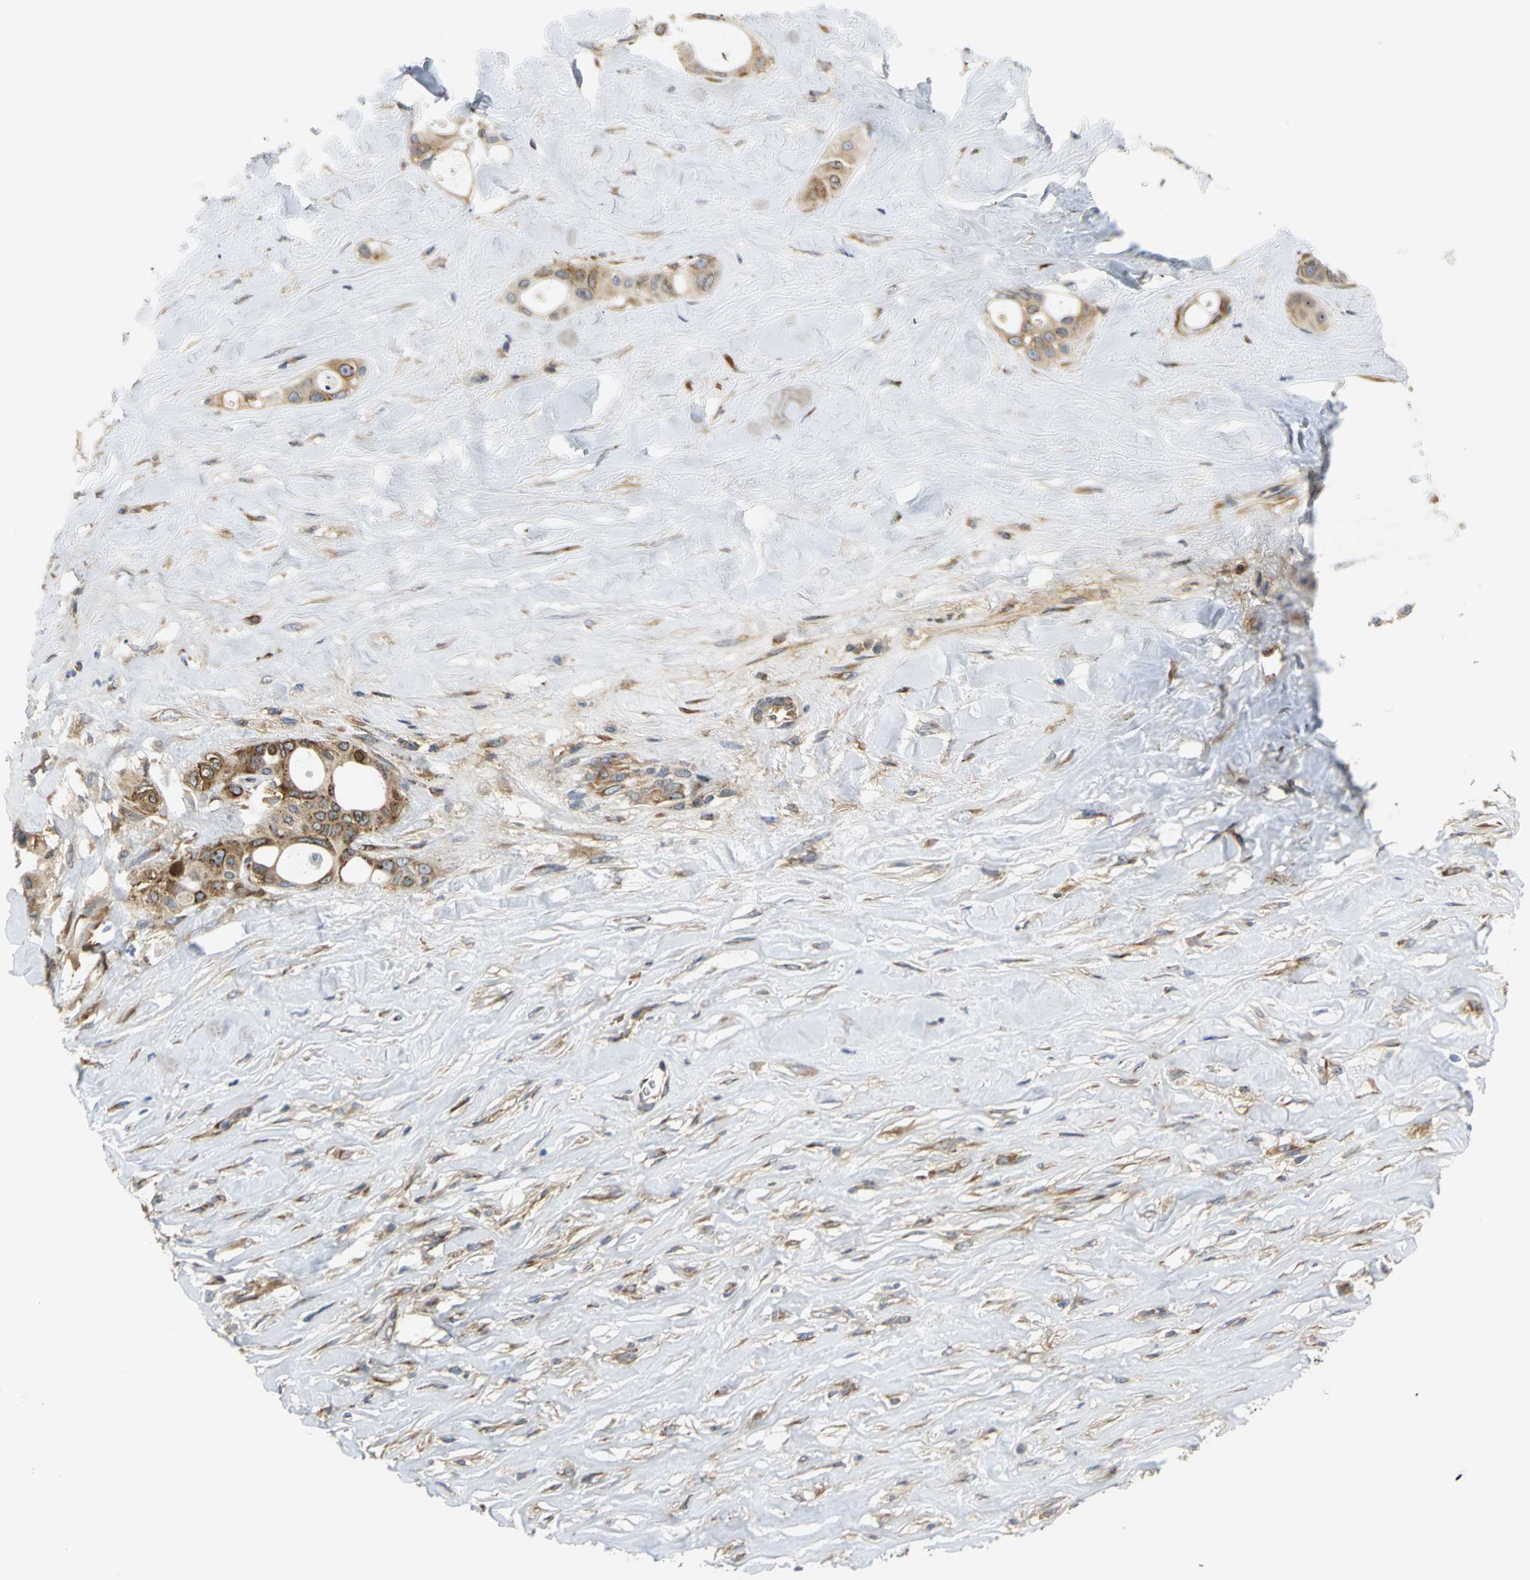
{"staining": {"intensity": "moderate", "quantity": ">75%", "location": "cytoplasmic/membranous"}, "tissue": "liver cancer", "cell_type": "Tumor cells", "image_type": "cancer", "snomed": [{"axis": "morphology", "description": "Cholangiocarcinoma"}, {"axis": "topography", "description": "Liver"}], "caption": "A photomicrograph showing moderate cytoplasmic/membranous positivity in about >75% of tumor cells in liver cholangiocarcinoma, as visualized by brown immunohistochemical staining.", "gene": "YBX1", "patient": {"sex": "female", "age": 67}}